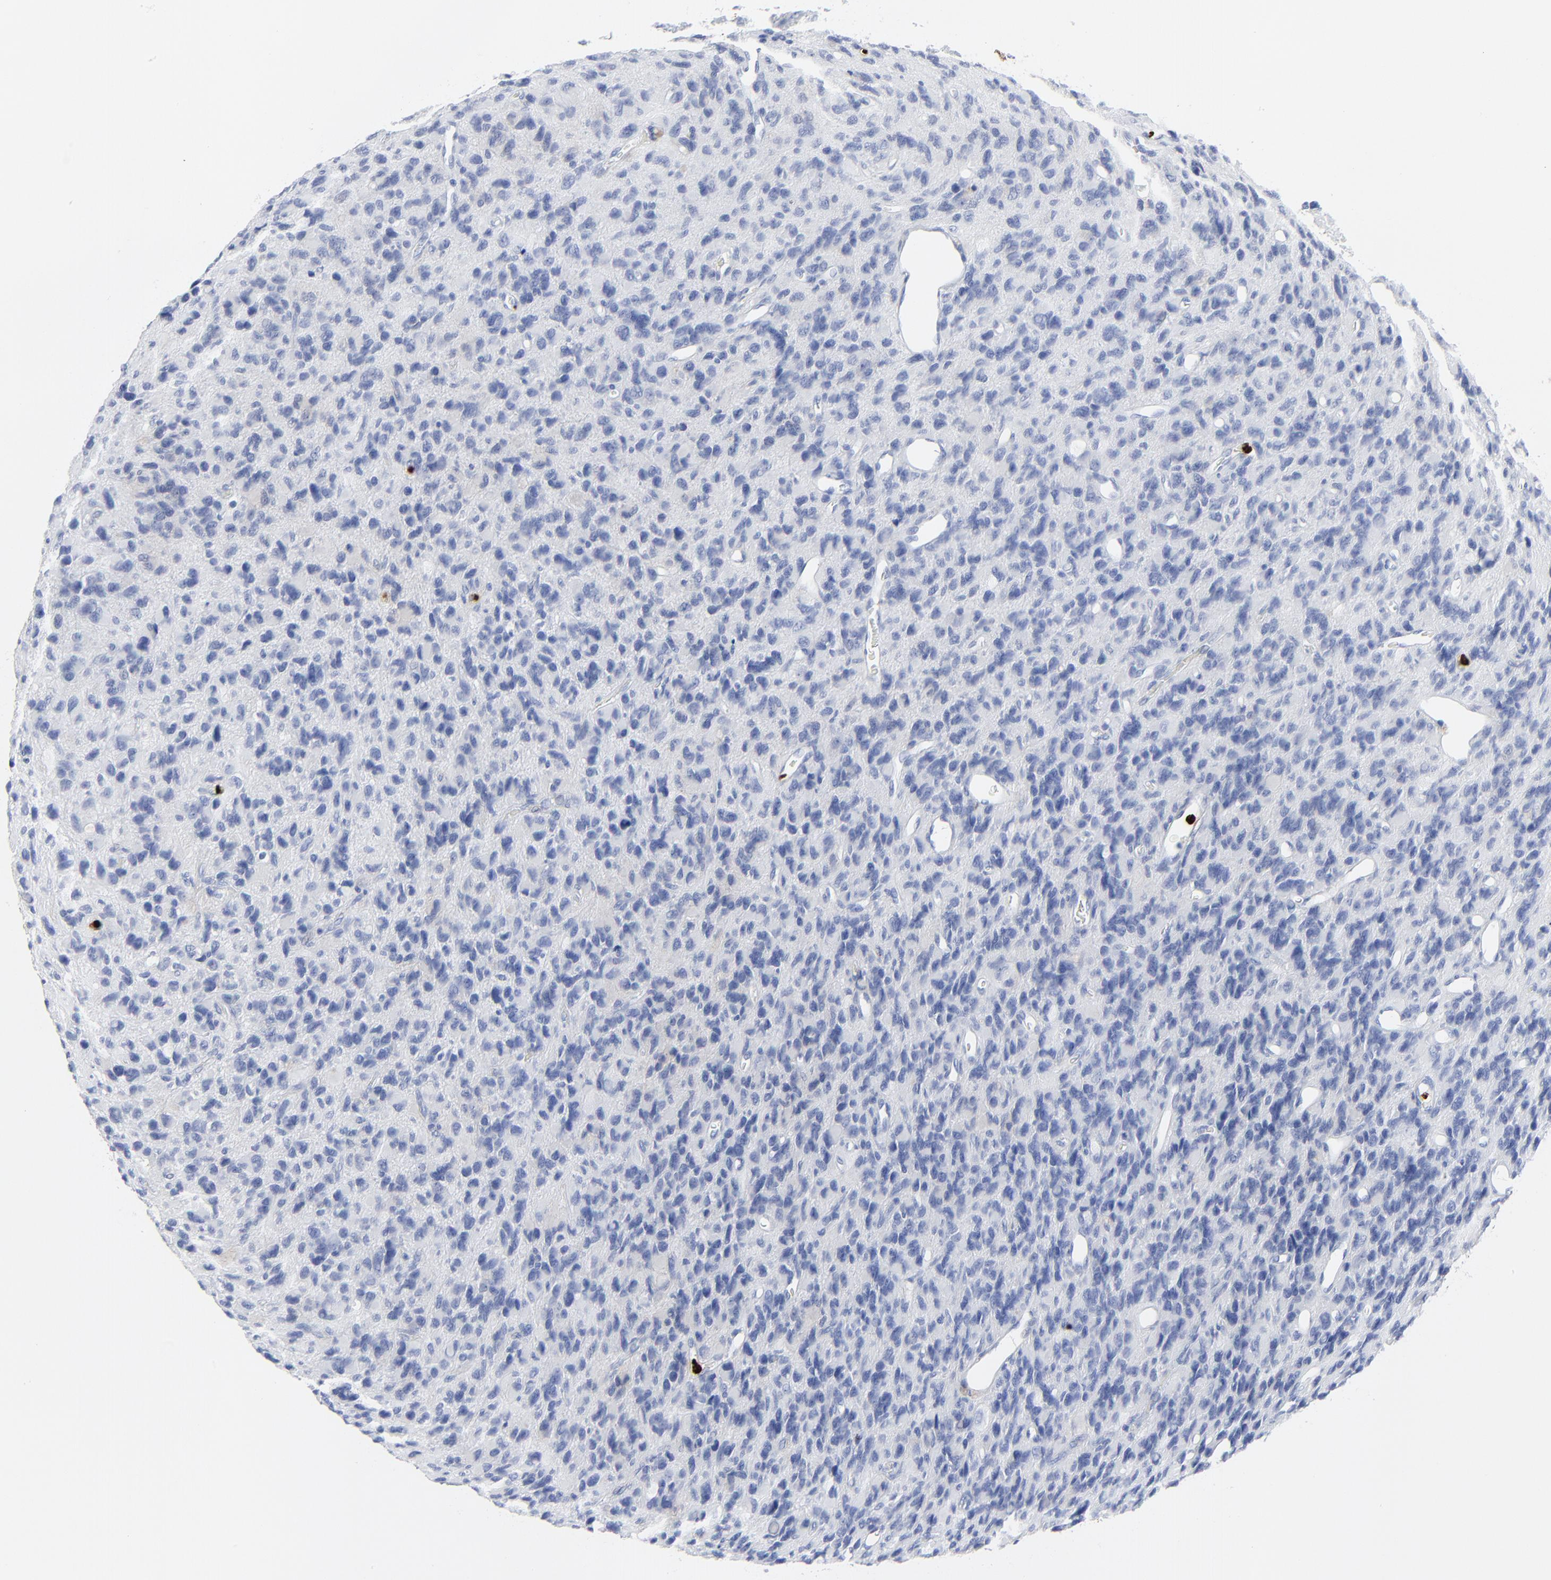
{"staining": {"intensity": "negative", "quantity": "none", "location": "none"}, "tissue": "glioma", "cell_type": "Tumor cells", "image_type": "cancer", "snomed": [{"axis": "morphology", "description": "Glioma, malignant, High grade"}, {"axis": "topography", "description": "Brain"}], "caption": "Immunohistochemistry (IHC) micrograph of neoplastic tissue: glioma stained with DAB exhibits no significant protein positivity in tumor cells. The staining is performed using DAB brown chromogen with nuclei counter-stained in using hematoxylin.", "gene": "LCN2", "patient": {"sex": "male", "age": 77}}